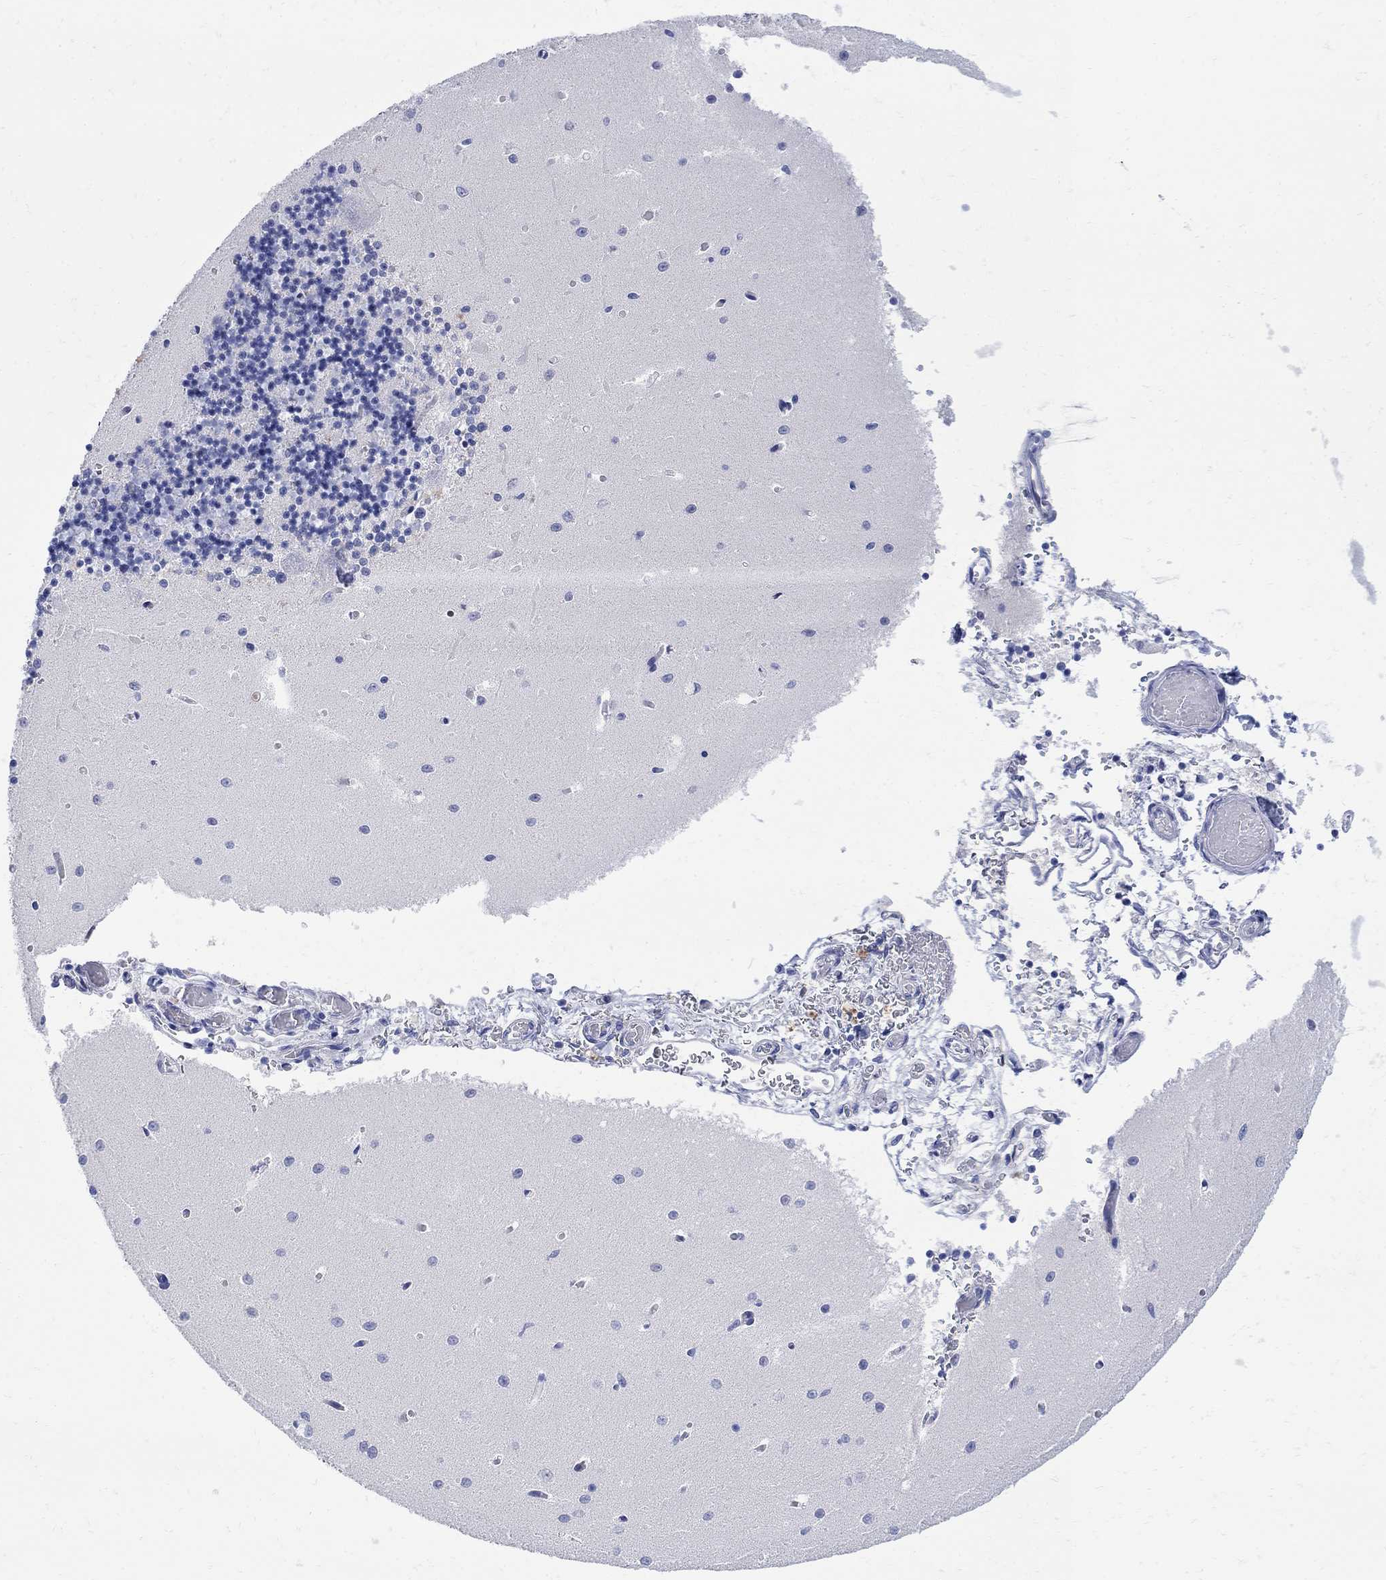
{"staining": {"intensity": "negative", "quantity": "none", "location": "none"}, "tissue": "cerebellum", "cell_type": "Cells in granular layer", "image_type": "normal", "snomed": [{"axis": "morphology", "description": "Normal tissue, NOS"}, {"axis": "topography", "description": "Cerebellum"}], "caption": "DAB immunohistochemical staining of unremarkable cerebellum demonstrates no significant expression in cells in granular layer.", "gene": "MYL1", "patient": {"sex": "female", "age": 64}}